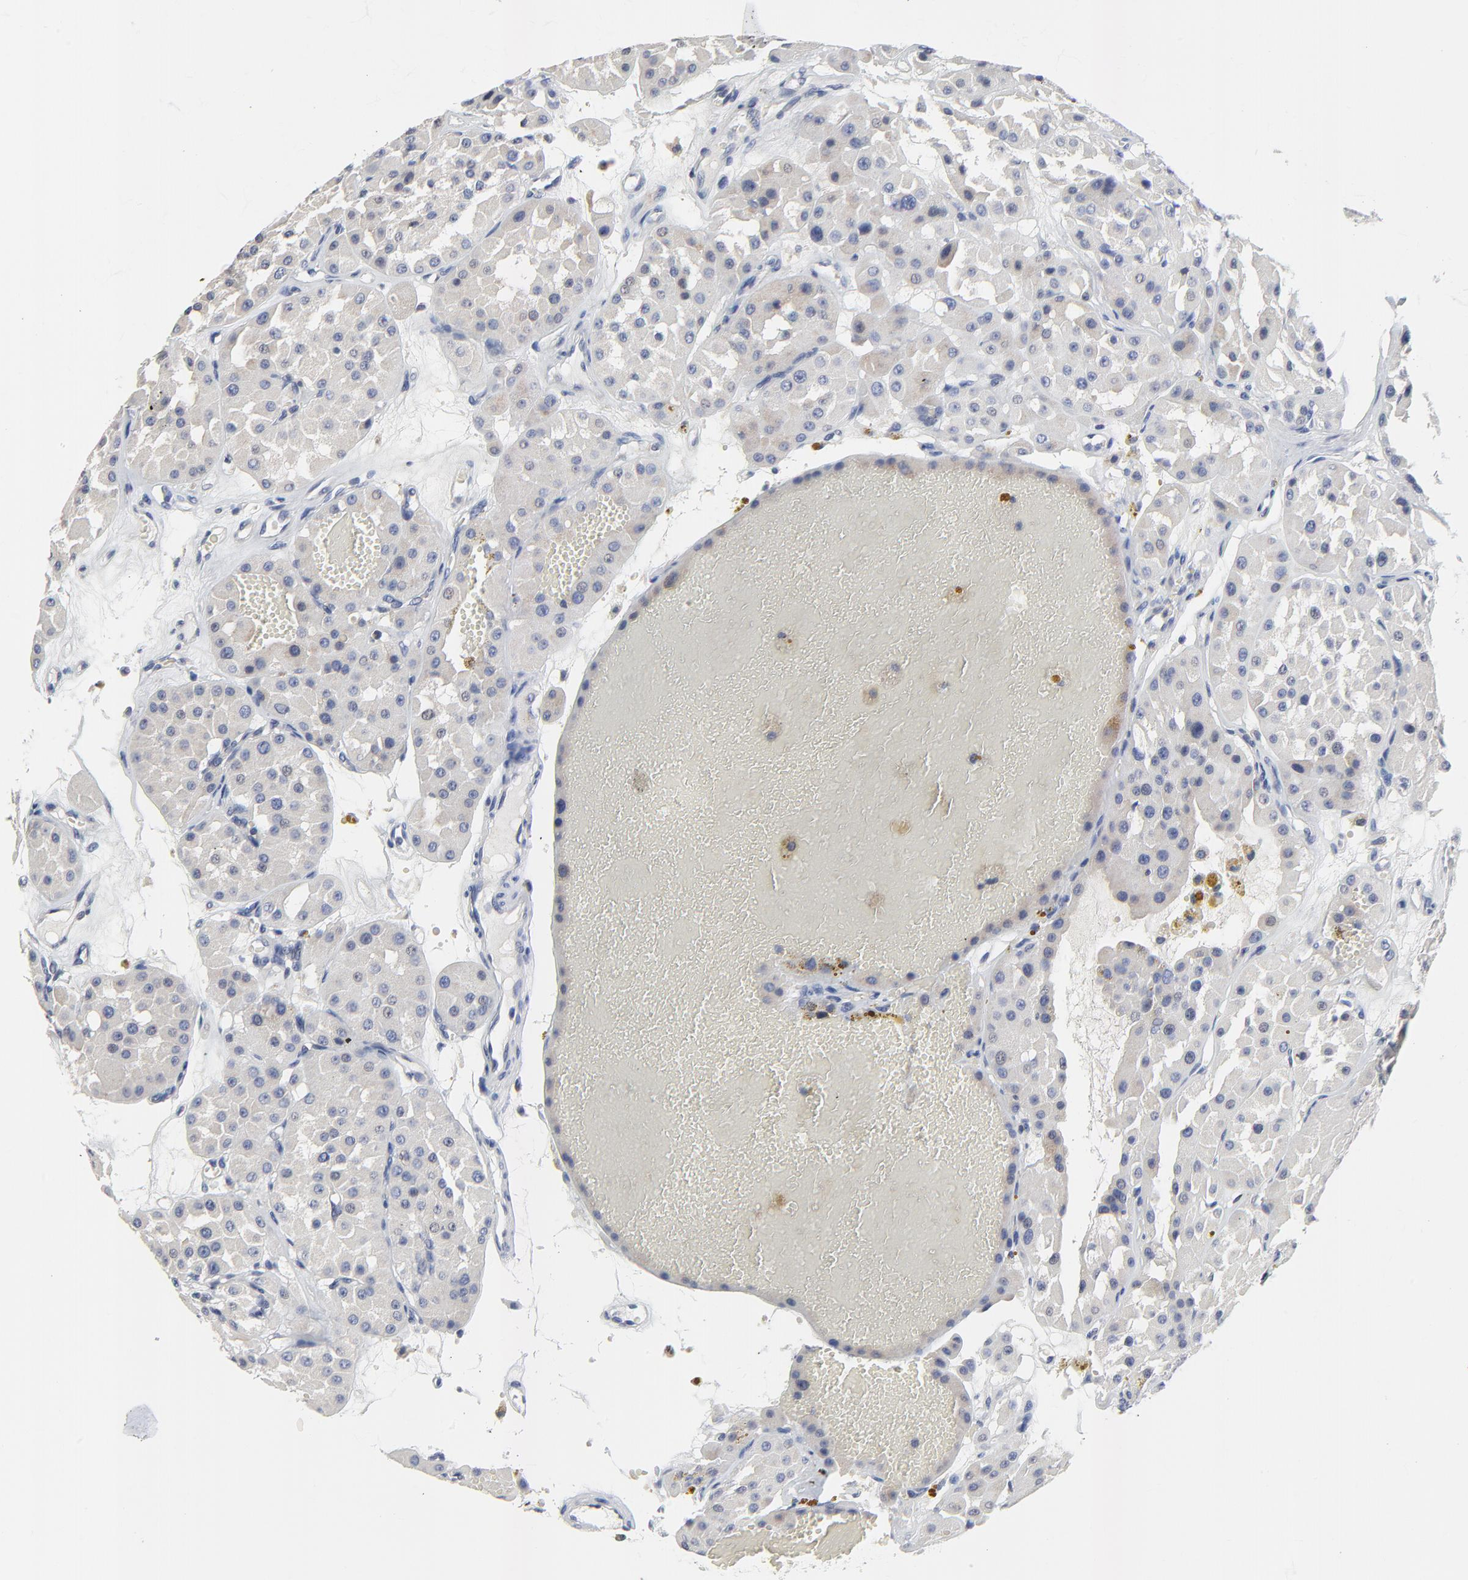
{"staining": {"intensity": "negative", "quantity": "none", "location": "none"}, "tissue": "renal cancer", "cell_type": "Tumor cells", "image_type": "cancer", "snomed": [{"axis": "morphology", "description": "Adenocarcinoma, uncertain malignant potential"}, {"axis": "topography", "description": "Kidney"}], "caption": "Human adenocarcinoma,  uncertain malignant potential (renal) stained for a protein using IHC reveals no expression in tumor cells.", "gene": "NLGN3", "patient": {"sex": "male", "age": 63}}